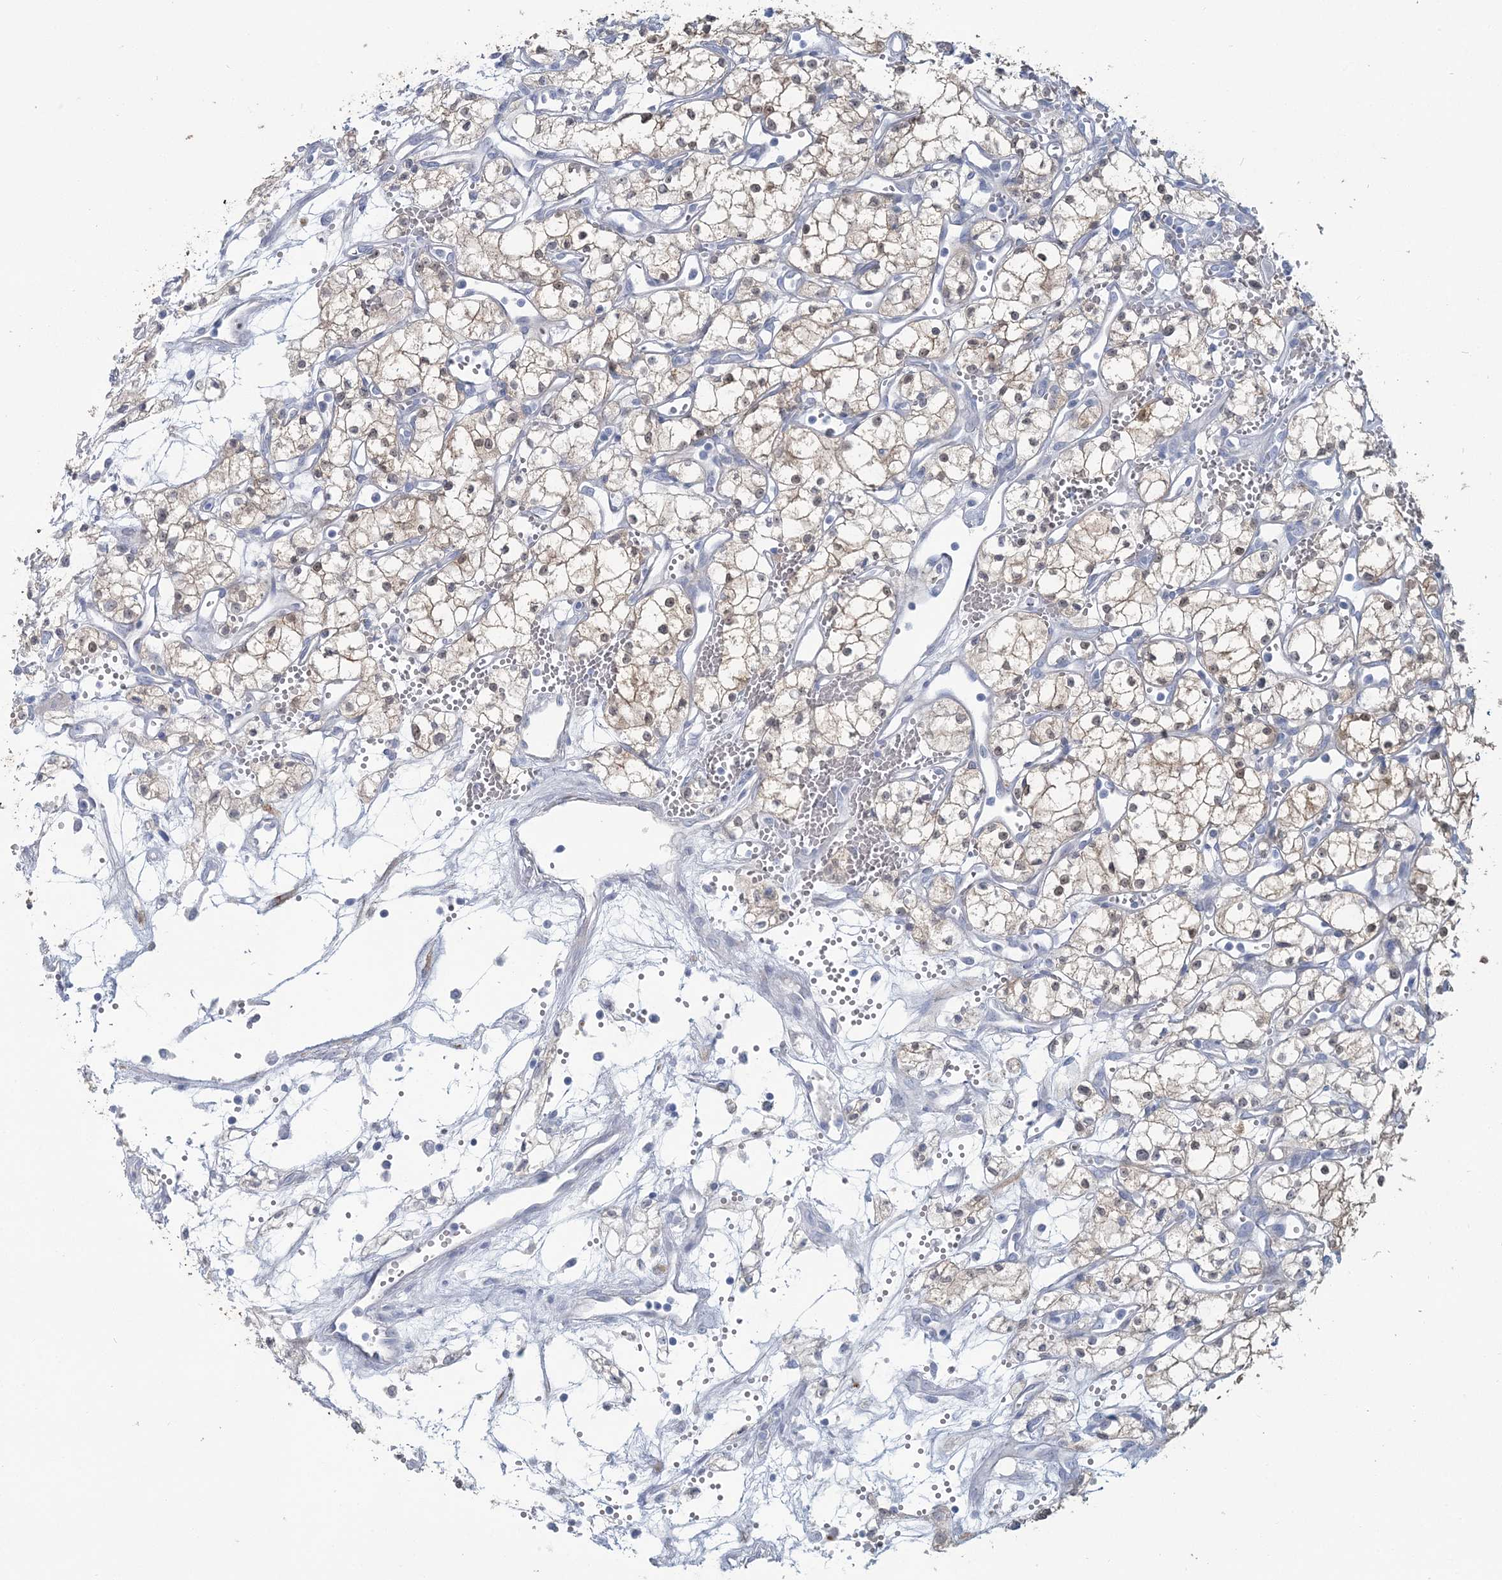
{"staining": {"intensity": "weak", "quantity": "<25%", "location": "cytoplasmic/membranous"}, "tissue": "renal cancer", "cell_type": "Tumor cells", "image_type": "cancer", "snomed": [{"axis": "morphology", "description": "Adenocarcinoma, NOS"}, {"axis": "topography", "description": "Kidney"}], "caption": "High power microscopy photomicrograph of an immunohistochemistry image of adenocarcinoma (renal), revealing no significant expression in tumor cells.", "gene": "CMBL", "patient": {"sex": "male", "age": 59}}